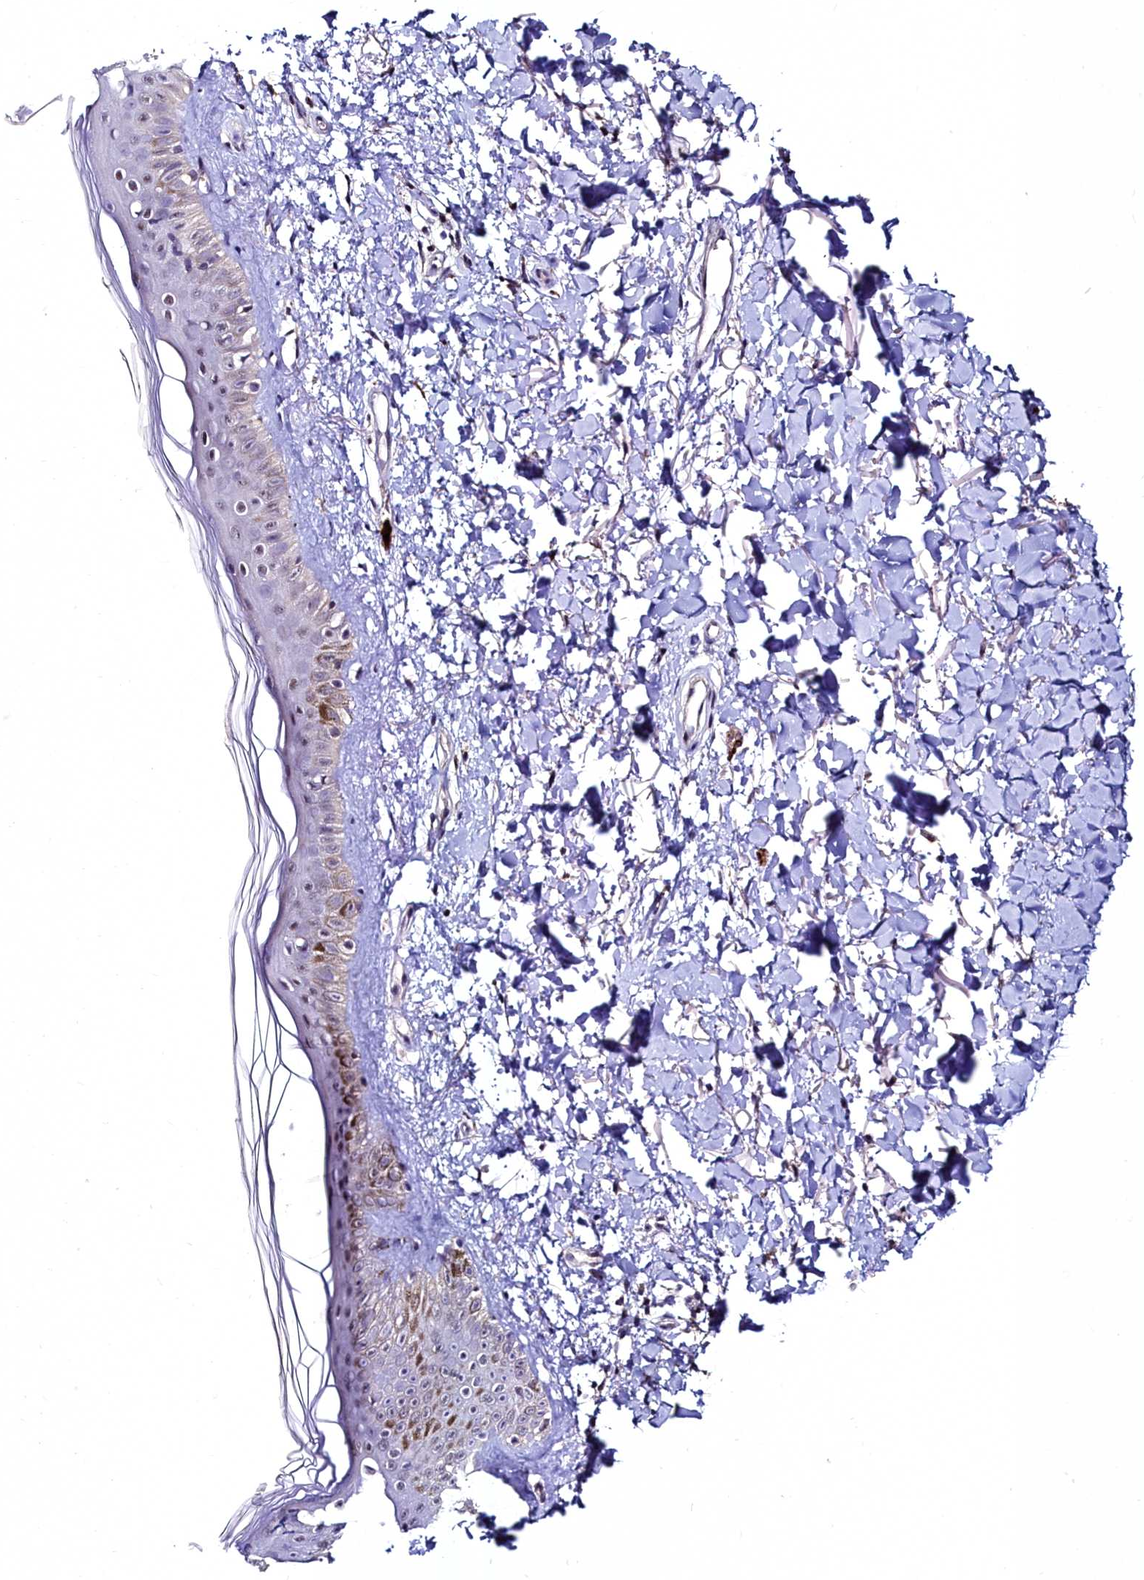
{"staining": {"intensity": "negative", "quantity": "none", "location": "none"}, "tissue": "skin", "cell_type": "Fibroblasts", "image_type": "normal", "snomed": [{"axis": "morphology", "description": "Normal tissue, NOS"}, {"axis": "topography", "description": "Skin"}], "caption": "The histopathology image displays no significant positivity in fibroblasts of skin. (Stains: DAB (3,3'-diaminobenzidine) immunohistochemistry with hematoxylin counter stain, Microscopy: brightfield microscopy at high magnification).", "gene": "AMBRA1", "patient": {"sex": "female", "age": 58}}